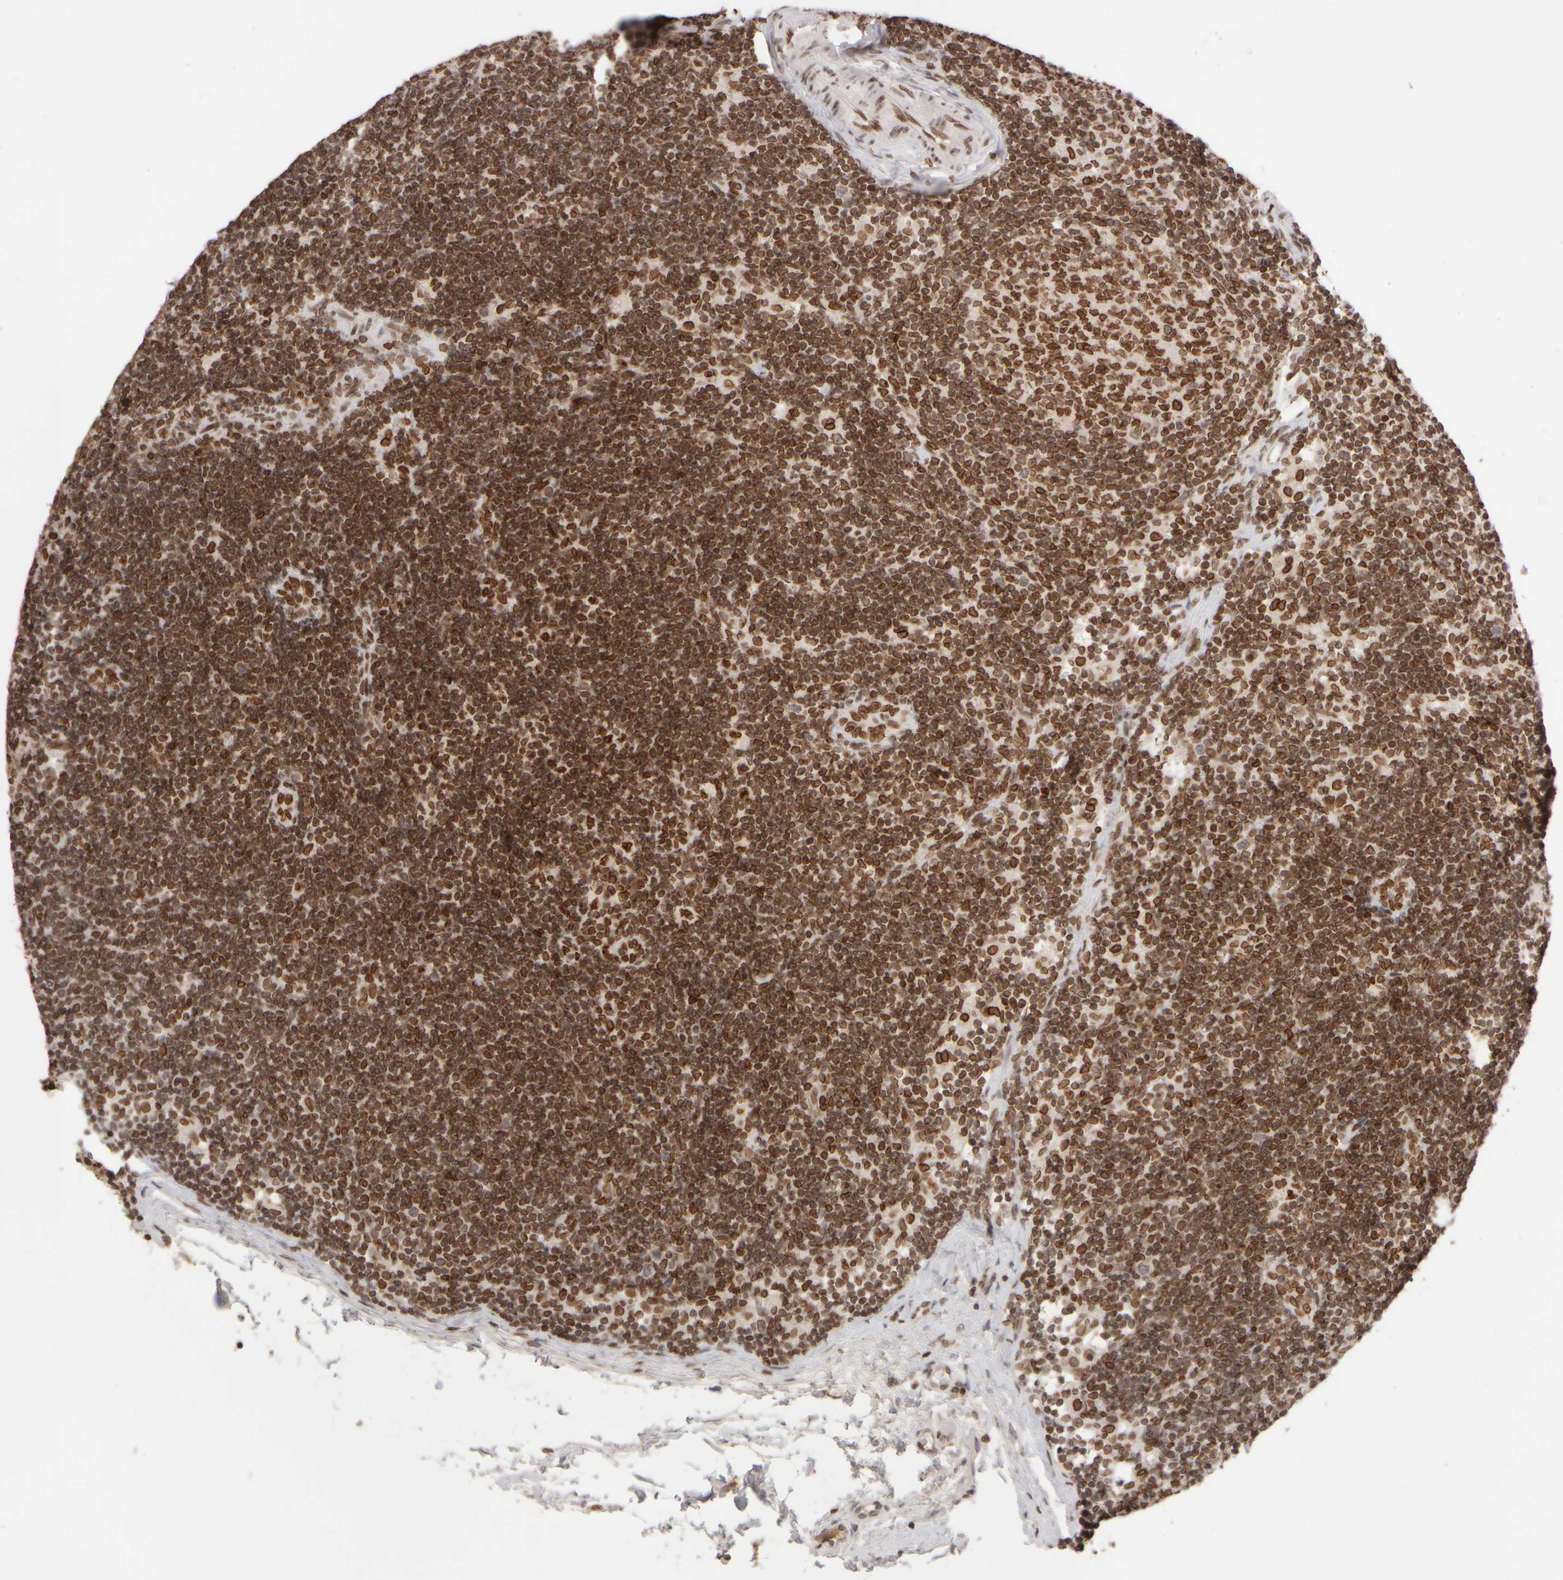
{"staining": {"intensity": "strong", "quantity": ">75%", "location": "cytoplasmic/membranous,nuclear"}, "tissue": "lymph node", "cell_type": "Germinal center cells", "image_type": "normal", "snomed": [{"axis": "morphology", "description": "Normal tissue, NOS"}, {"axis": "topography", "description": "Lymph node"}], "caption": "Protein staining of normal lymph node demonstrates strong cytoplasmic/membranous,nuclear positivity in approximately >75% of germinal center cells.", "gene": "ZC3HC1", "patient": {"sex": "female", "age": 22}}